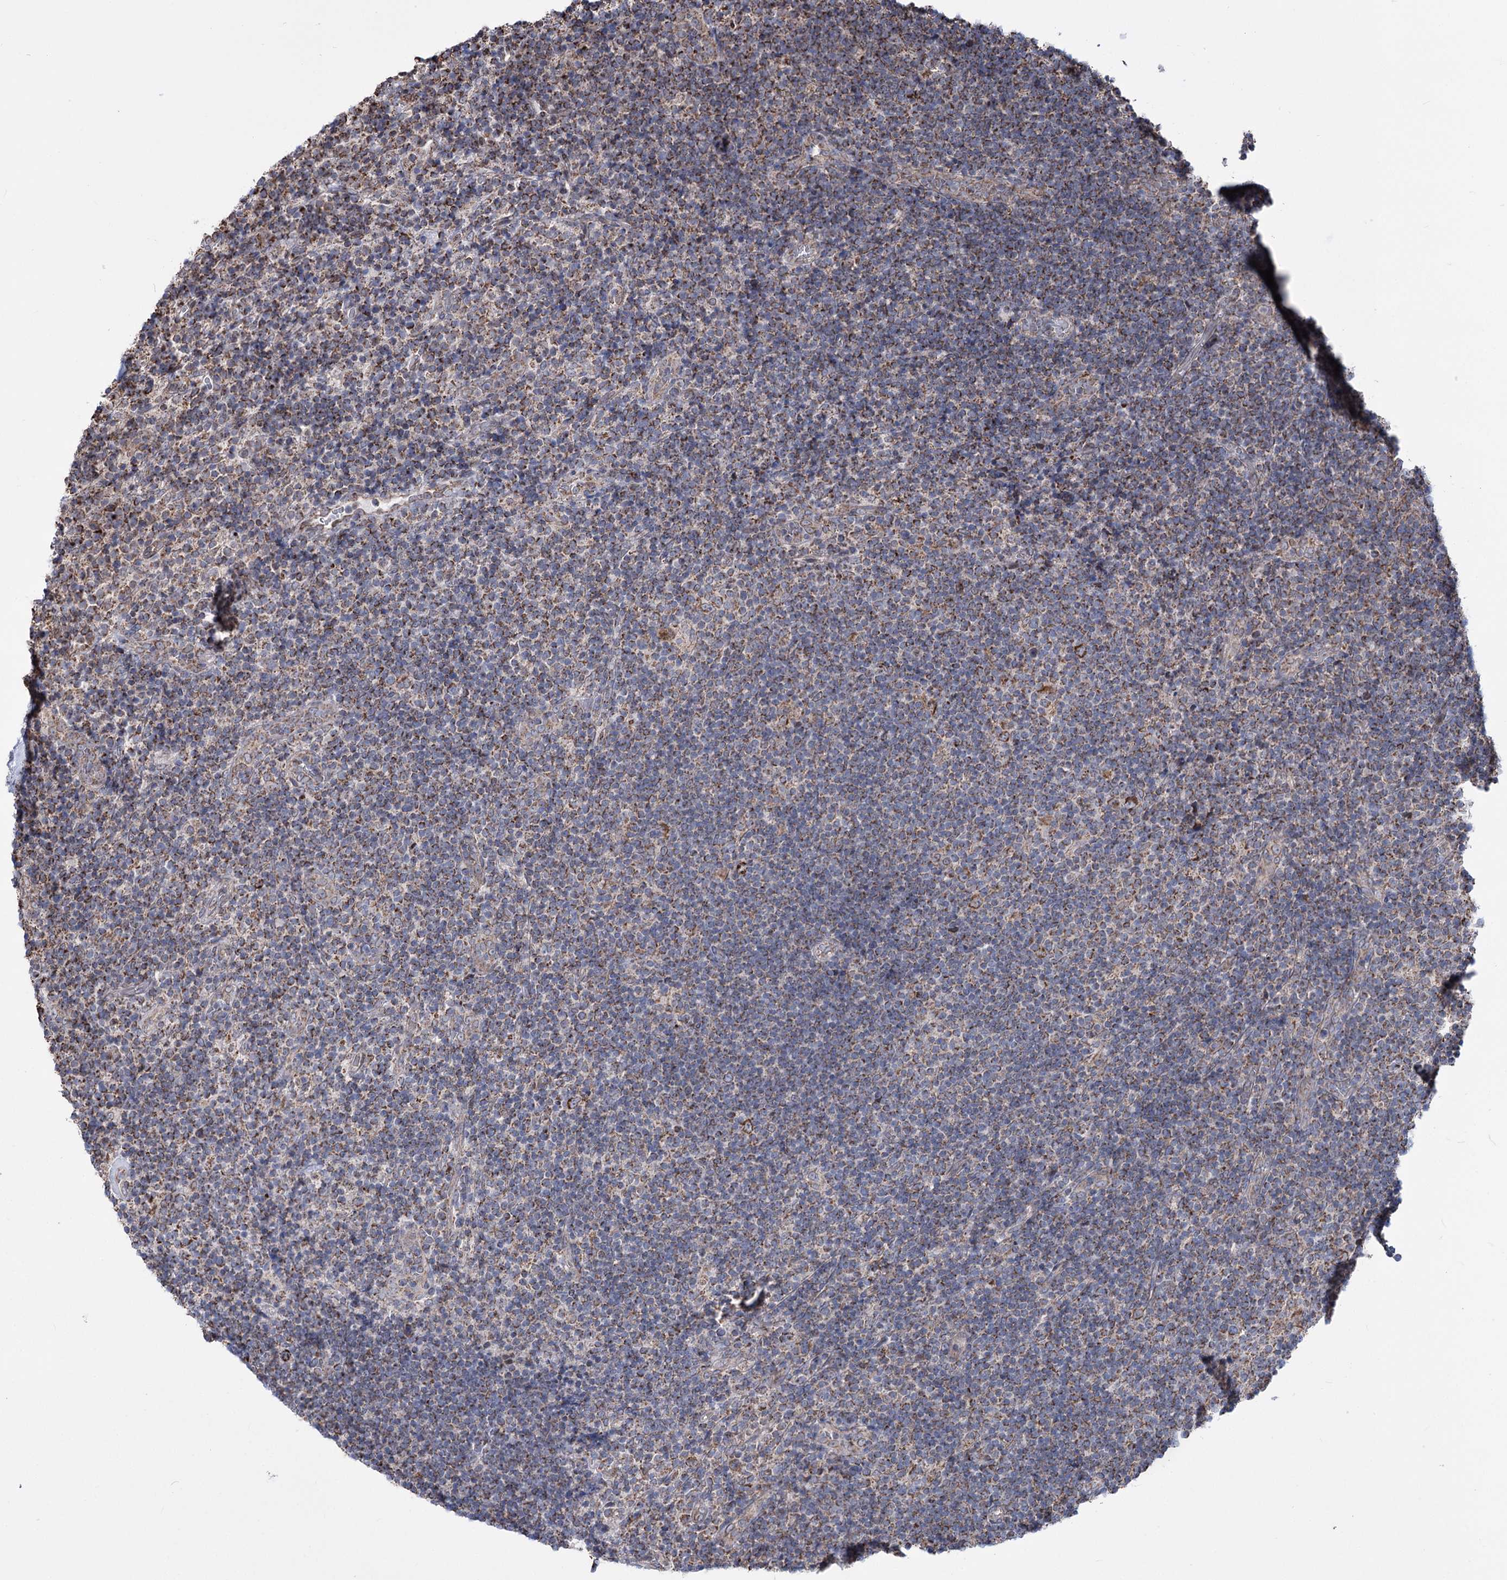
{"staining": {"intensity": "moderate", "quantity": ">75%", "location": "cytoplasmic/membranous"}, "tissue": "lymphoma", "cell_type": "Tumor cells", "image_type": "cancer", "snomed": [{"axis": "morphology", "description": "Hodgkin's disease, NOS"}, {"axis": "topography", "description": "Lymph node"}], "caption": "A high-resolution micrograph shows immunohistochemistry staining of Hodgkin's disease, which exhibits moderate cytoplasmic/membranous expression in approximately >75% of tumor cells. (Brightfield microscopy of DAB IHC at high magnification).", "gene": "CREB3L4", "patient": {"sex": "female", "age": 57}}